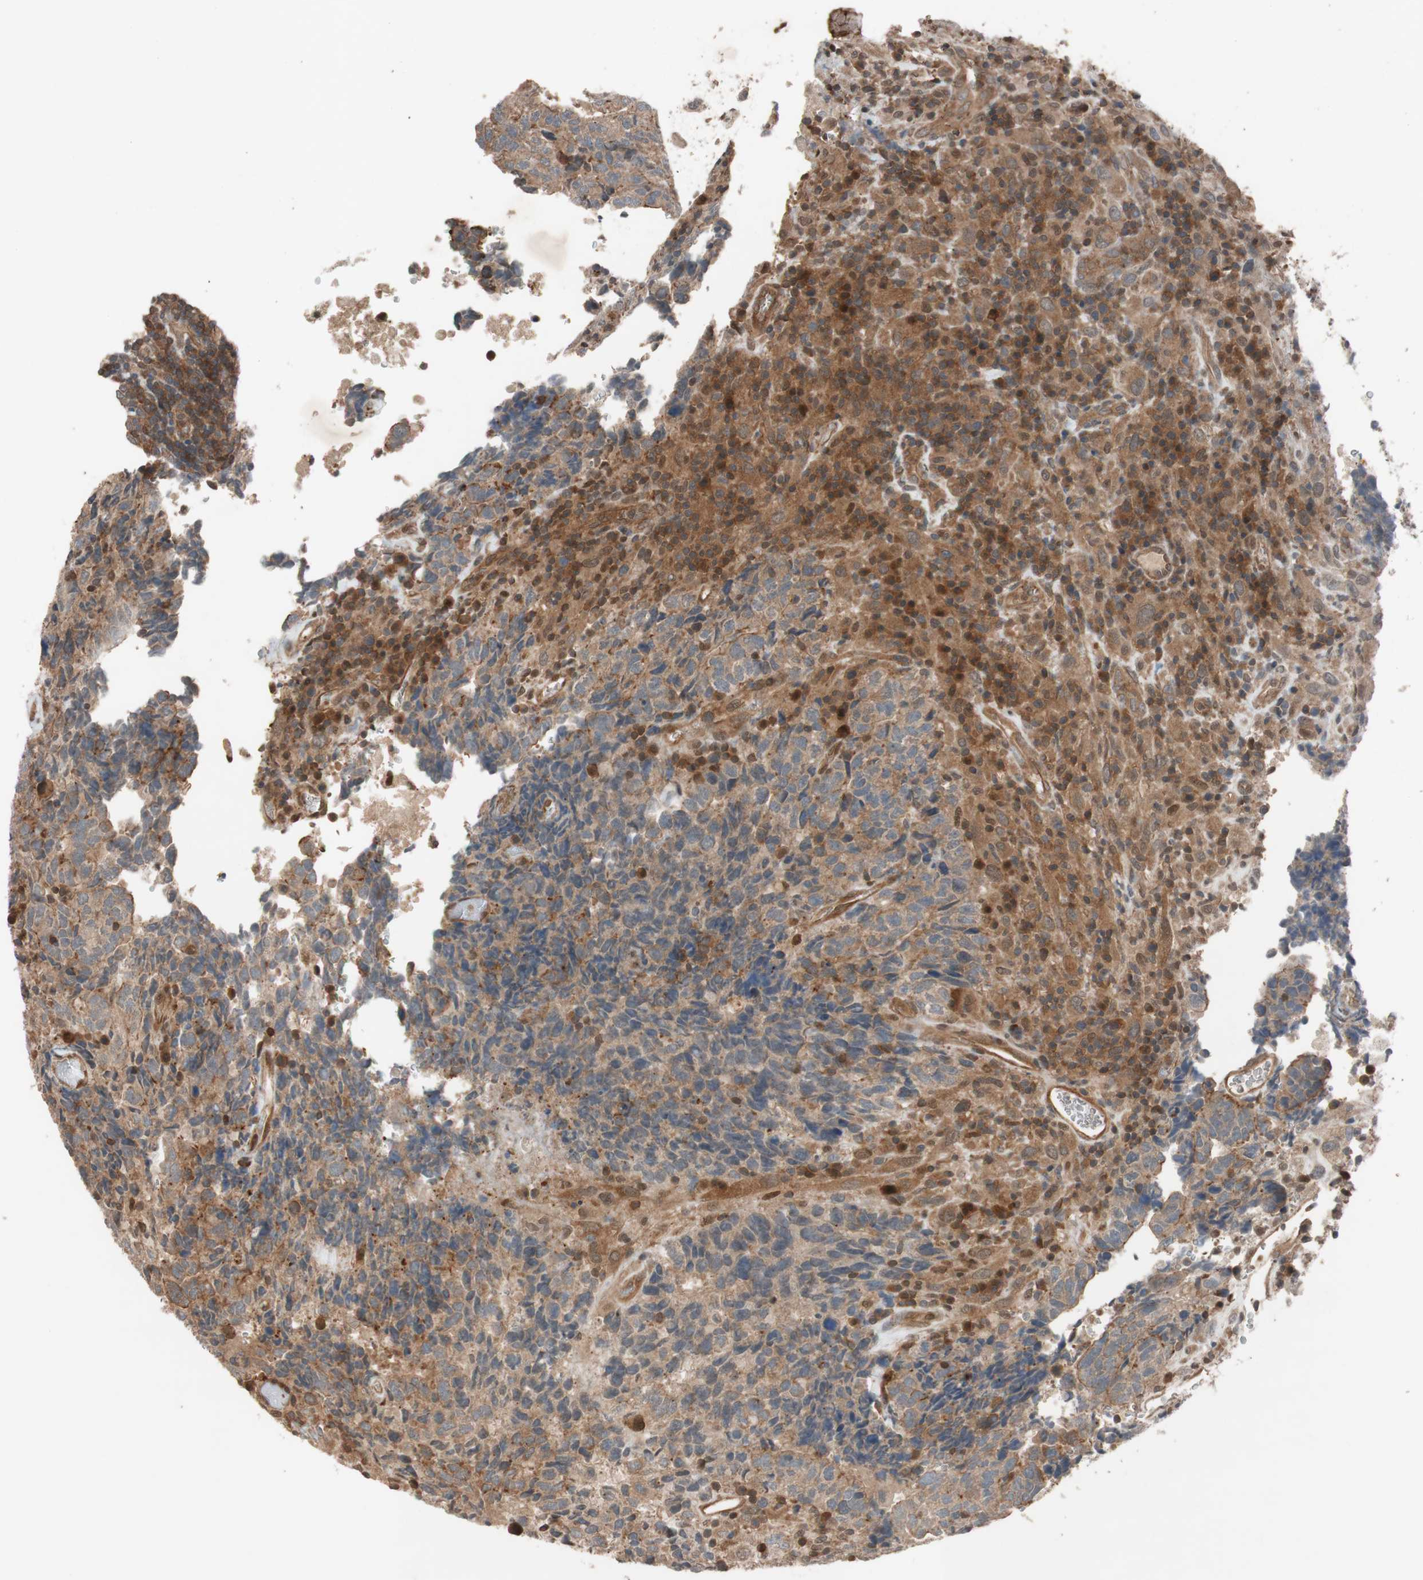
{"staining": {"intensity": "moderate", "quantity": "25%-75%", "location": "cytoplasmic/membranous"}, "tissue": "testis cancer", "cell_type": "Tumor cells", "image_type": "cancer", "snomed": [{"axis": "morphology", "description": "Necrosis, NOS"}, {"axis": "morphology", "description": "Carcinoma, Embryonal, NOS"}, {"axis": "topography", "description": "Testis"}], "caption": "This micrograph reveals testis embryonal carcinoma stained with immunohistochemistry (IHC) to label a protein in brown. The cytoplasmic/membranous of tumor cells show moderate positivity for the protein. Nuclei are counter-stained blue.", "gene": "EPHA8", "patient": {"sex": "male", "age": 19}}